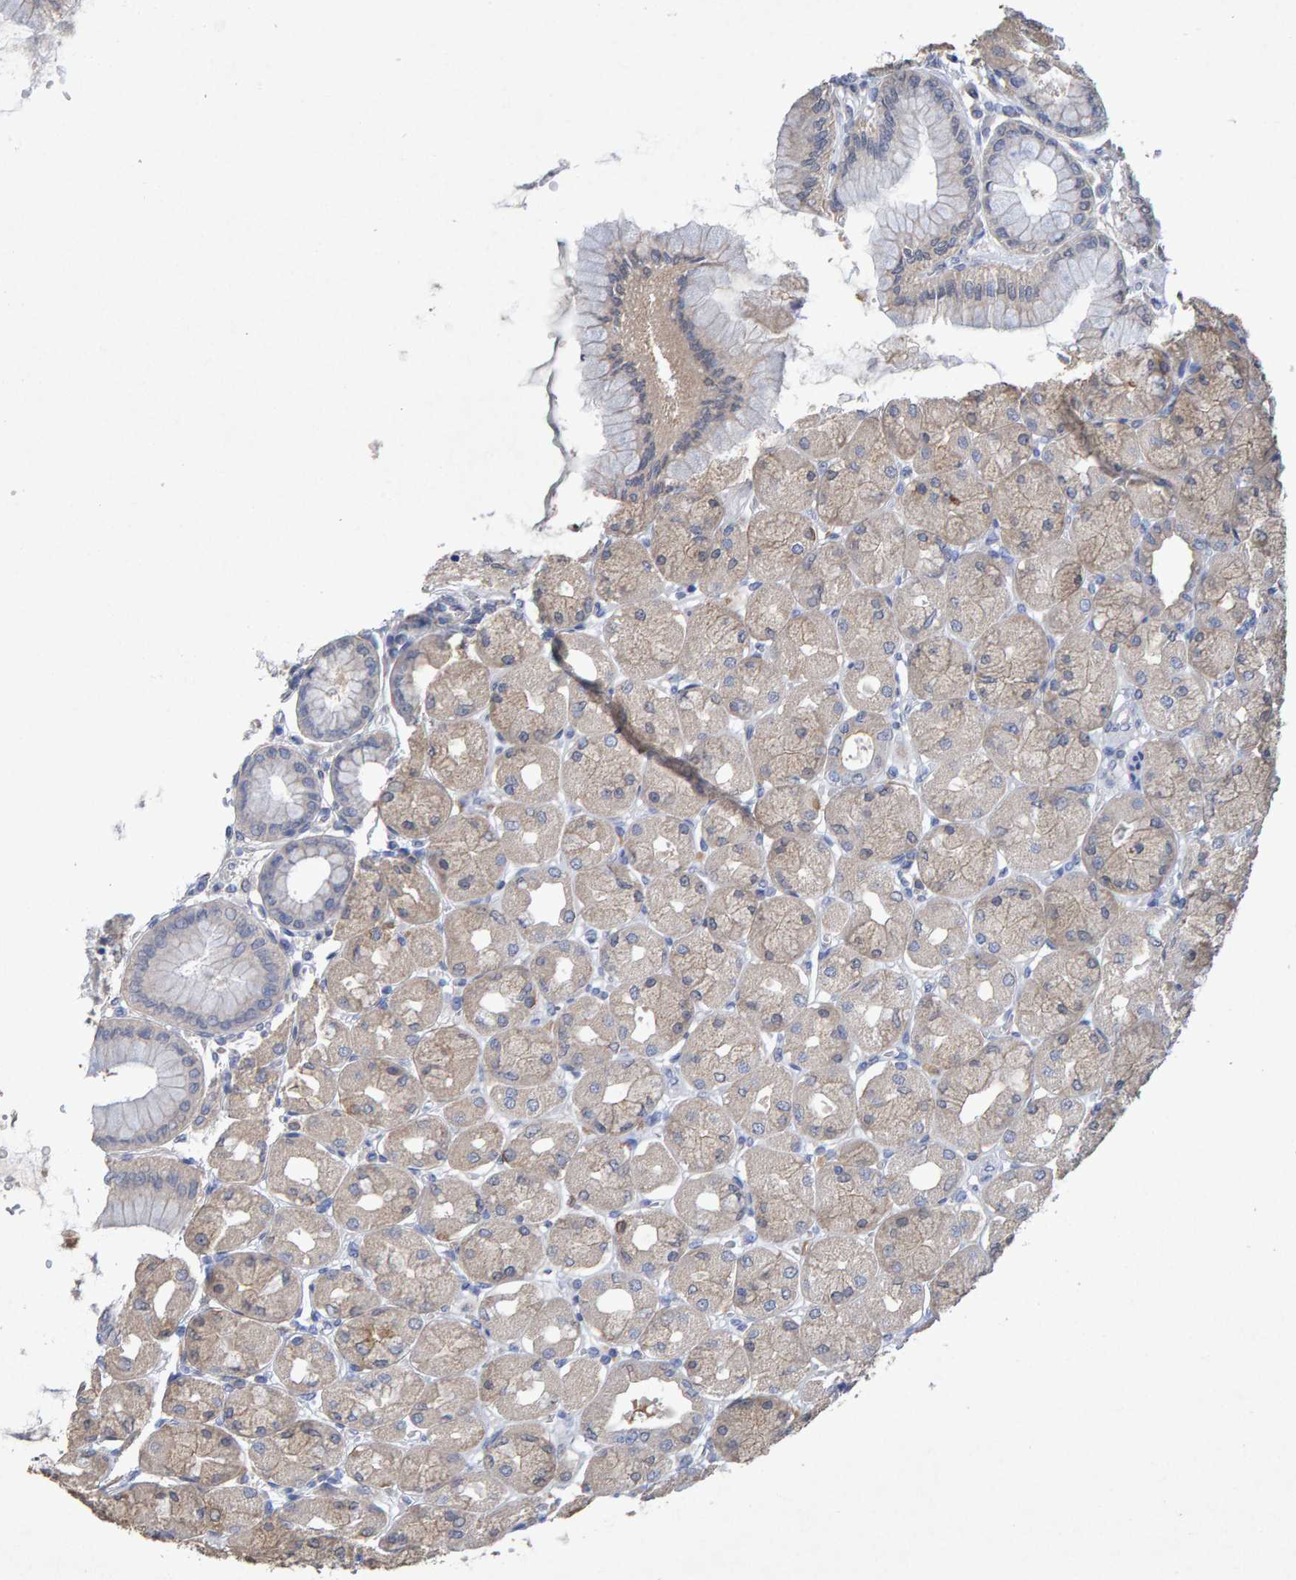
{"staining": {"intensity": "weak", "quantity": ">75%", "location": "cytoplasmic/membranous"}, "tissue": "stomach", "cell_type": "Glandular cells", "image_type": "normal", "snomed": [{"axis": "morphology", "description": "Normal tissue, NOS"}, {"axis": "topography", "description": "Stomach, upper"}], "caption": "Immunohistochemical staining of unremarkable stomach exhibits >75% levels of weak cytoplasmic/membranous protein positivity in about >75% of glandular cells. Nuclei are stained in blue.", "gene": "CTH", "patient": {"sex": "female", "age": 56}}